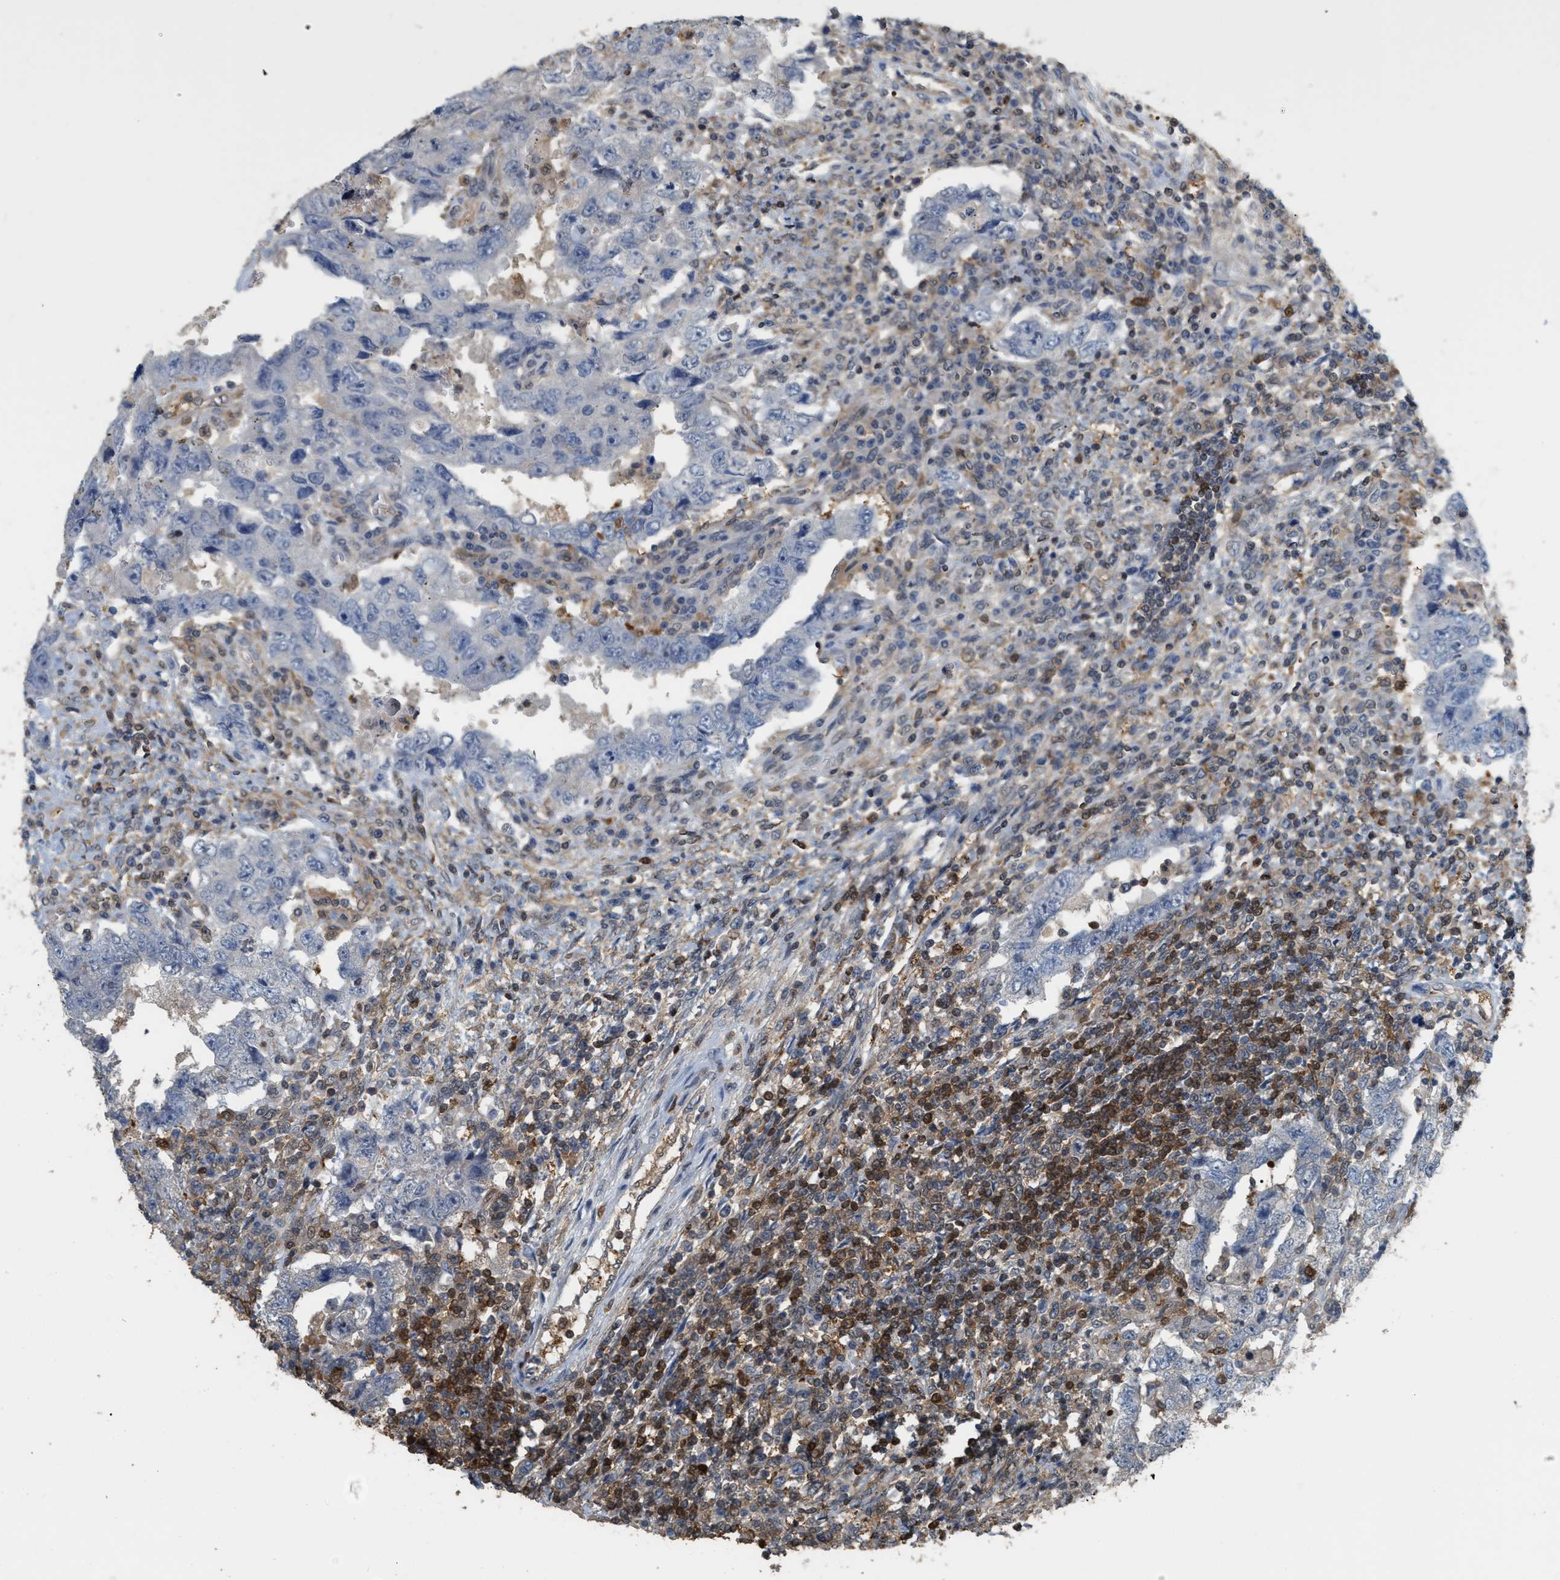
{"staining": {"intensity": "negative", "quantity": "none", "location": "none"}, "tissue": "testis cancer", "cell_type": "Tumor cells", "image_type": "cancer", "snomed": [{"axis": "morphology", "description": "Carcinoma, Embryonal, NOS"}, {"axis": "topography", "description": "Testis"}], "caption": "IHC histopathology image of neoplastic tissue: testis cancer stained with DAB displays no significant protein expression in tumor cells.", "gene": "MTPN", "patient": {"sex": "male", "age": 26}}